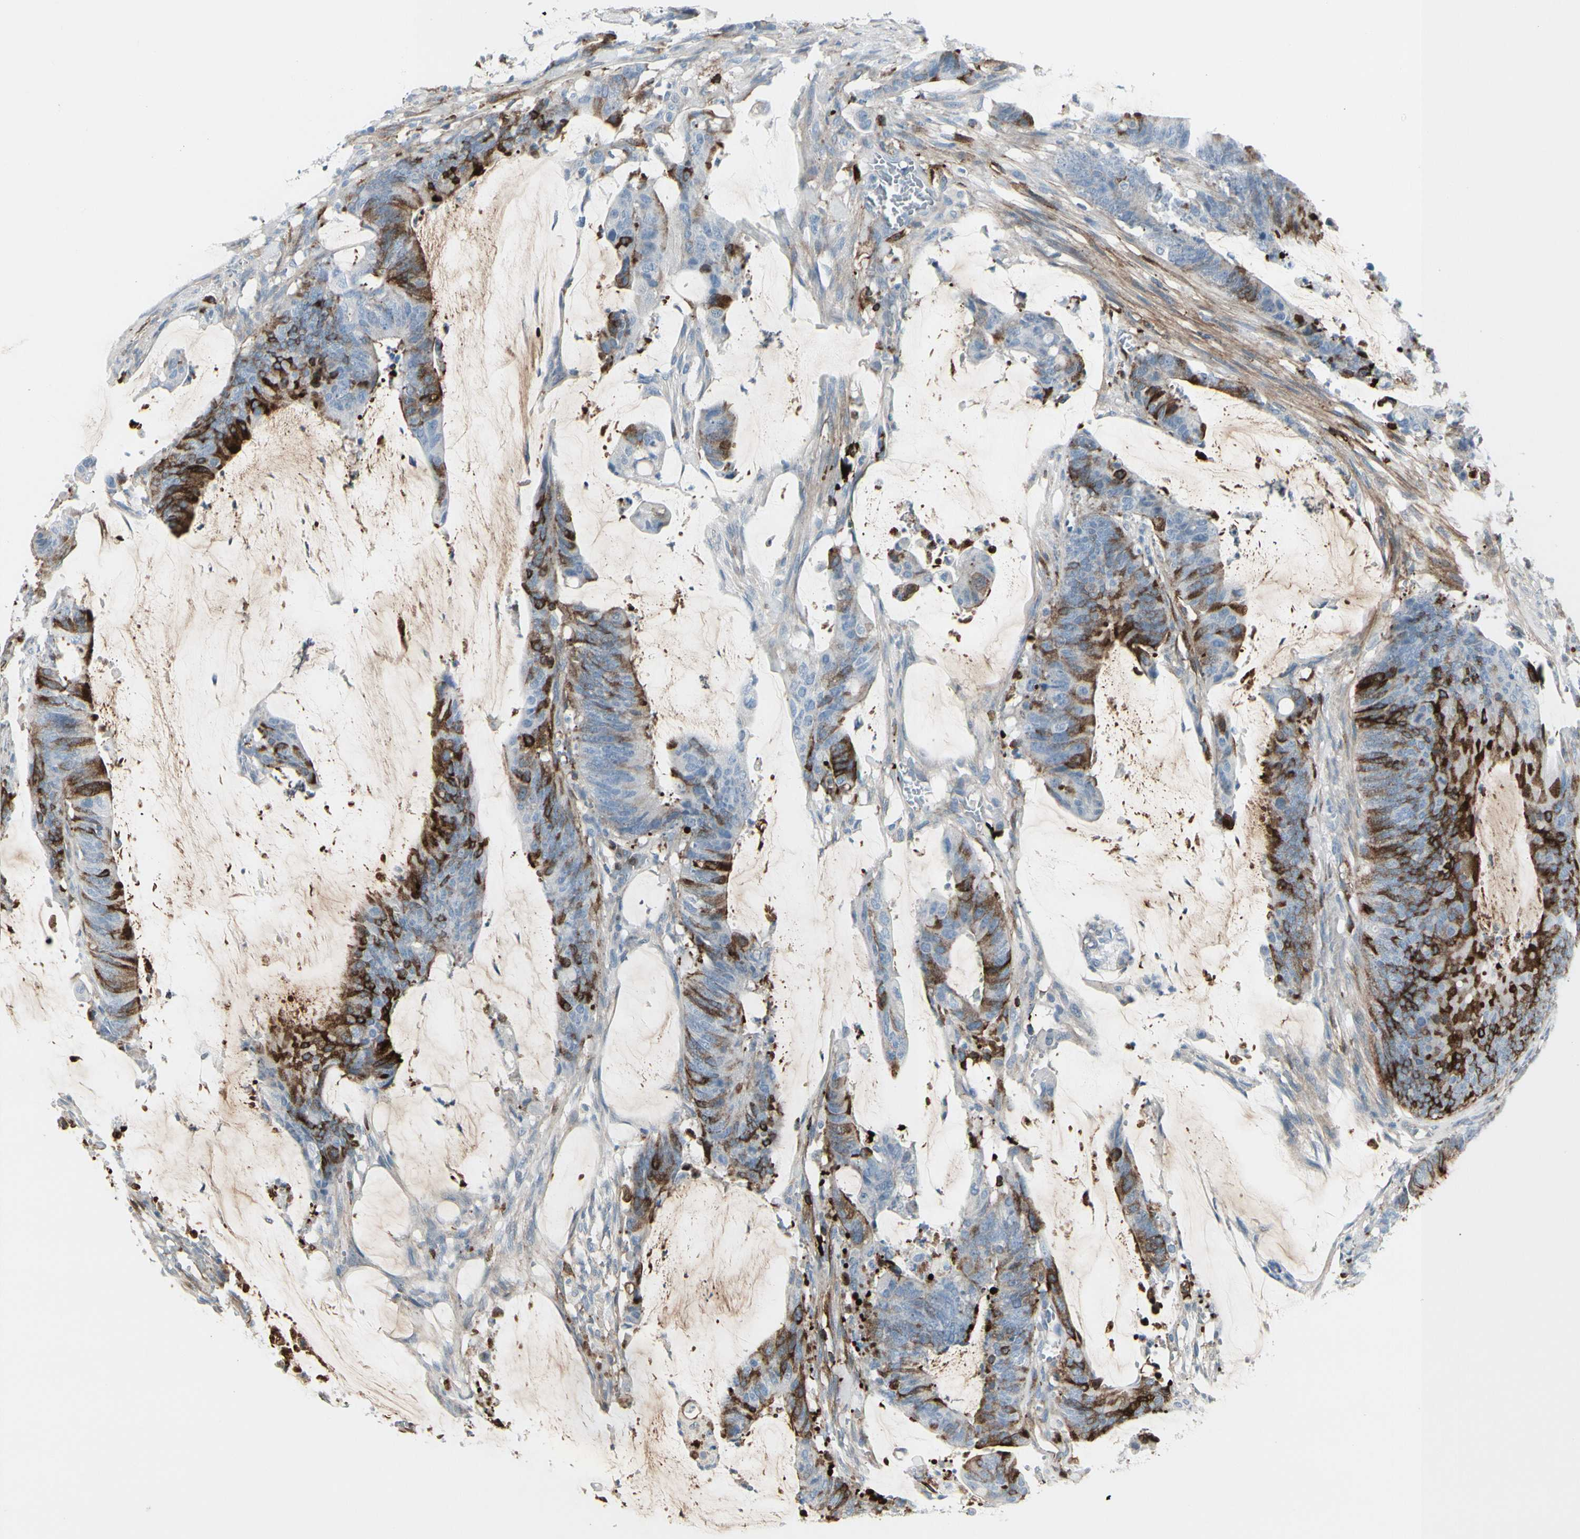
{"staining": {"intensity": "strong", "quantity": "25%-75%", "location": "cytoplasmic/membranous"}, "tissue": "colorectal cancer", "cell_type": "Tumor cells", "image_type": "cancer", "snomed": [{"axis": "morphology", "description": "Adenocarcinoma, NOS"}, {"axis": "topography", "description": "Rectum"}], "caption": "Strong cytoplasmic/membranous staining for a protein is identified in about 25%-75% of tumor cells of adenocarcinoma (colorectal) using IHC.", "gene": "IGHG1", "patient": {"sex": "female", "age": 66}}